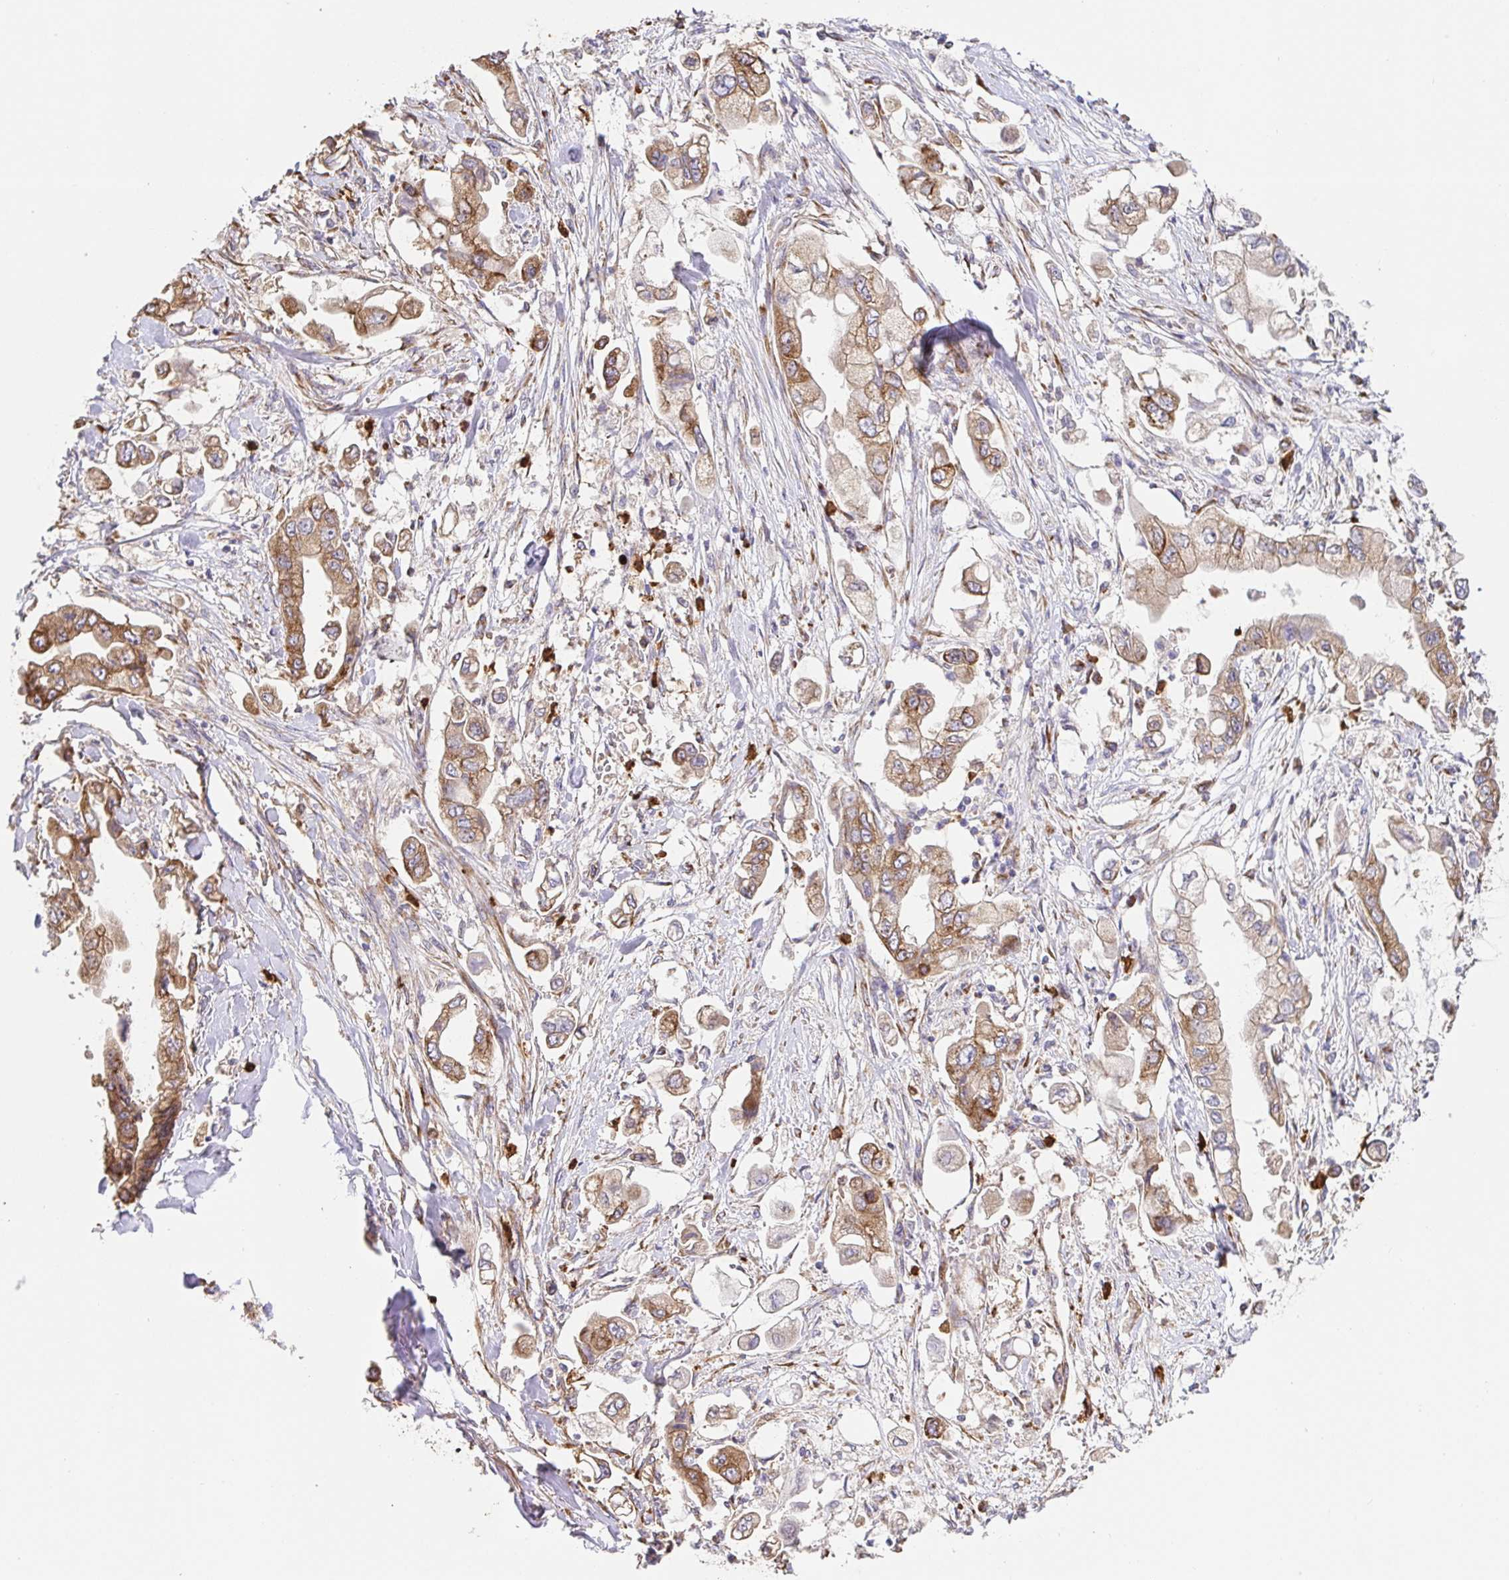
{"staining": {"intensity": "moderate", "quantity": ">75%", "location": "cytoplasmic/membranous"}, "tissue": "stomach cancer", "cell_type": "Tumor cells", "image_type": "cancer", "snomed": [{"axis": "morphology", "description": "Adenocarcinoma, NOS"}, {"axis": "topography", "description": "Stomach"}], "caption": "A histopathology image of stomach cancer (adenocarcinoma) stained for a protein shows moderate cytoplasmic/membranous brown staining in tumor cells. (IHC, brightfield microscopy, high magnification).", "gene": "PDPK1", "patient": {"sex": "male", "age": 62}}